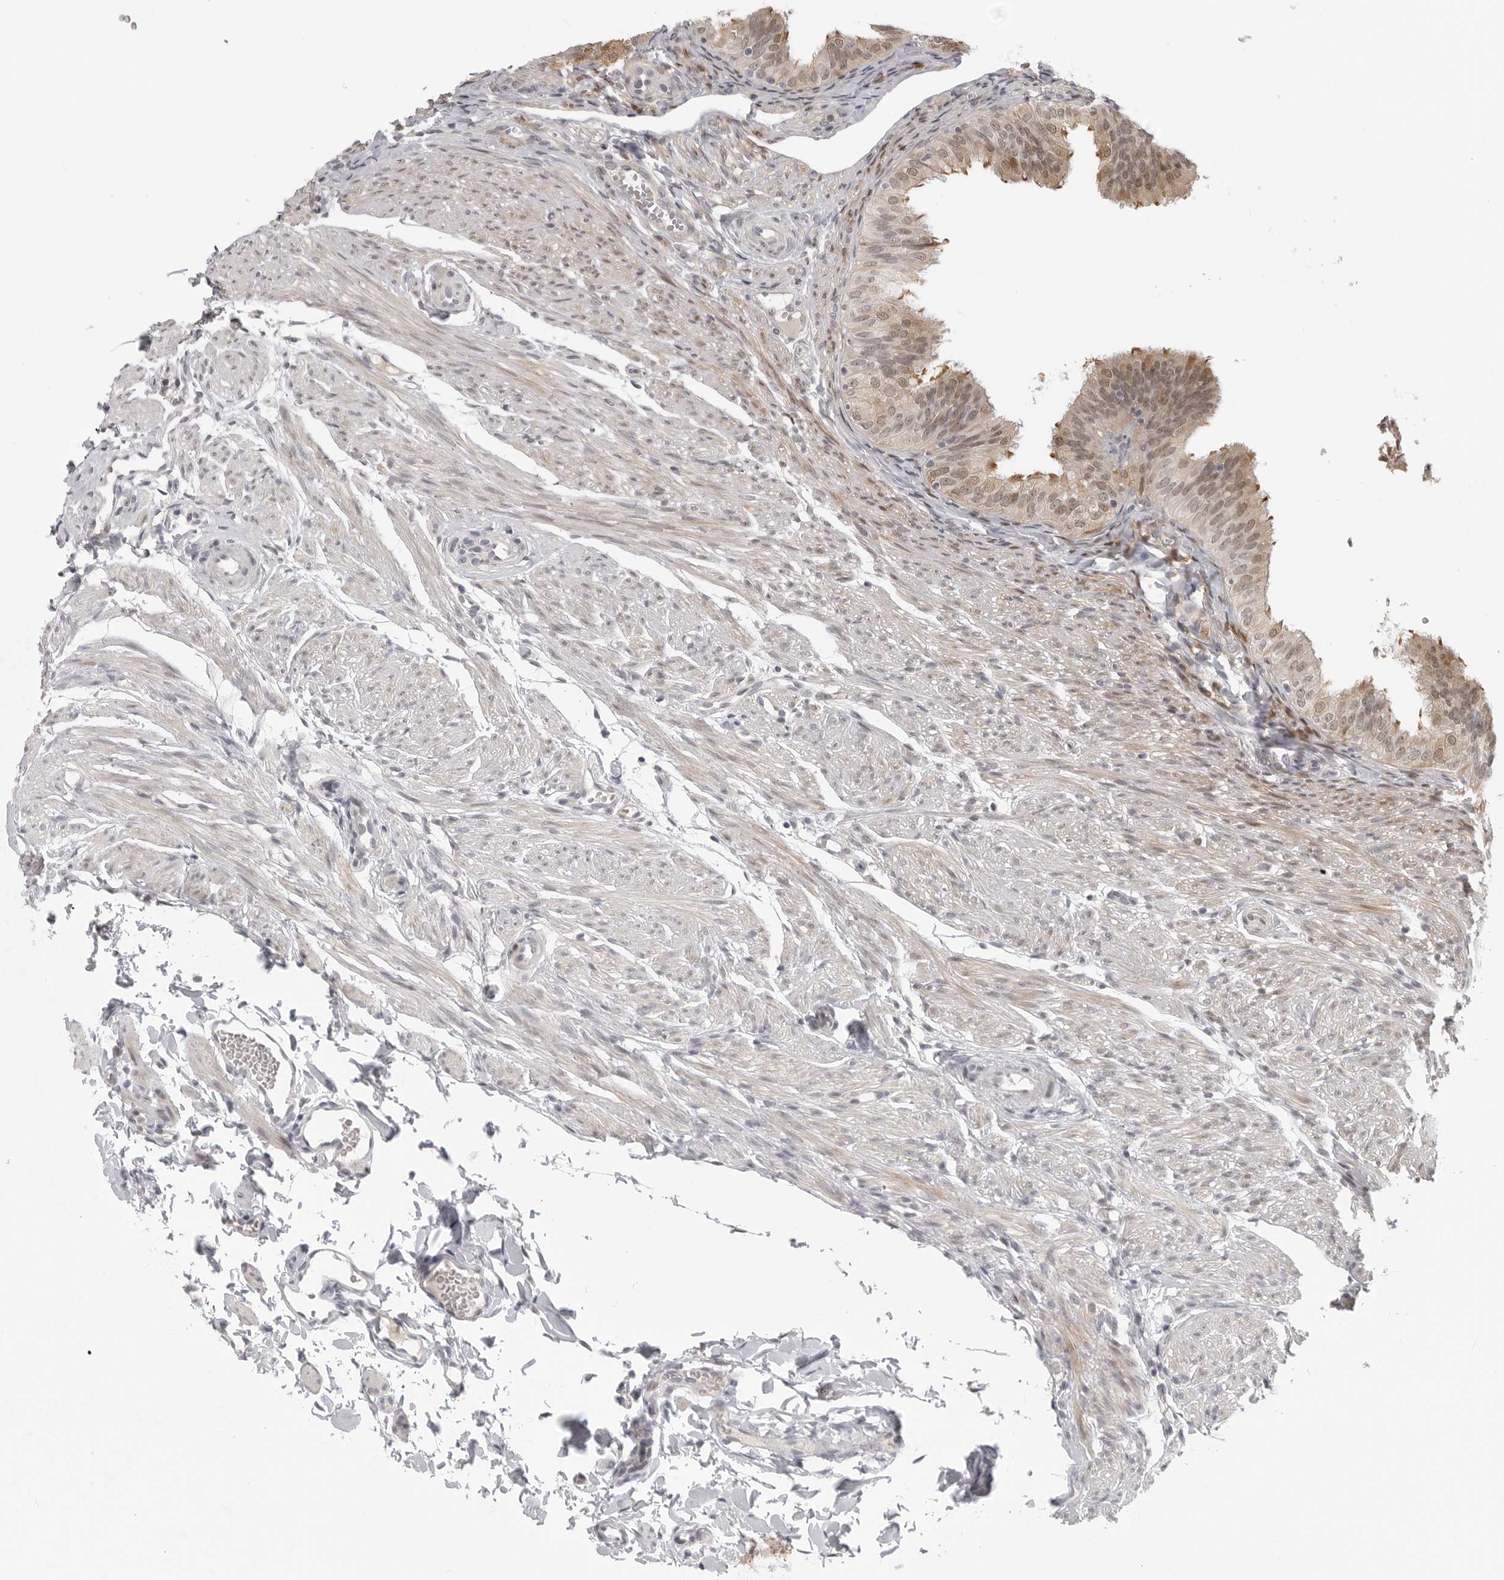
{"staining": {"intensity": "moderate", "quantity": ">75%", "location": "cytoplasmic/membranous,nuclear"}, "tissue": "fallopian tube", "cell_type": "Glandular cells", "image_type": "normal", "snomed": [{"axis": "morphology", "description": "Normal tissue, NOS"}, {"axis": "topography", "description": "Fallopian tube"}], "caption": "Benign fallopian tube exhibits moderate cytoplasmic/membranous,nuclear positivity in approximately >75% of glandular cells, visualized by immunohistochemistry. (DAB IHC with brightfield microscopy, high magnification).", "gene": "CTIF", "patient": {"sex": "female", "age": 35}}